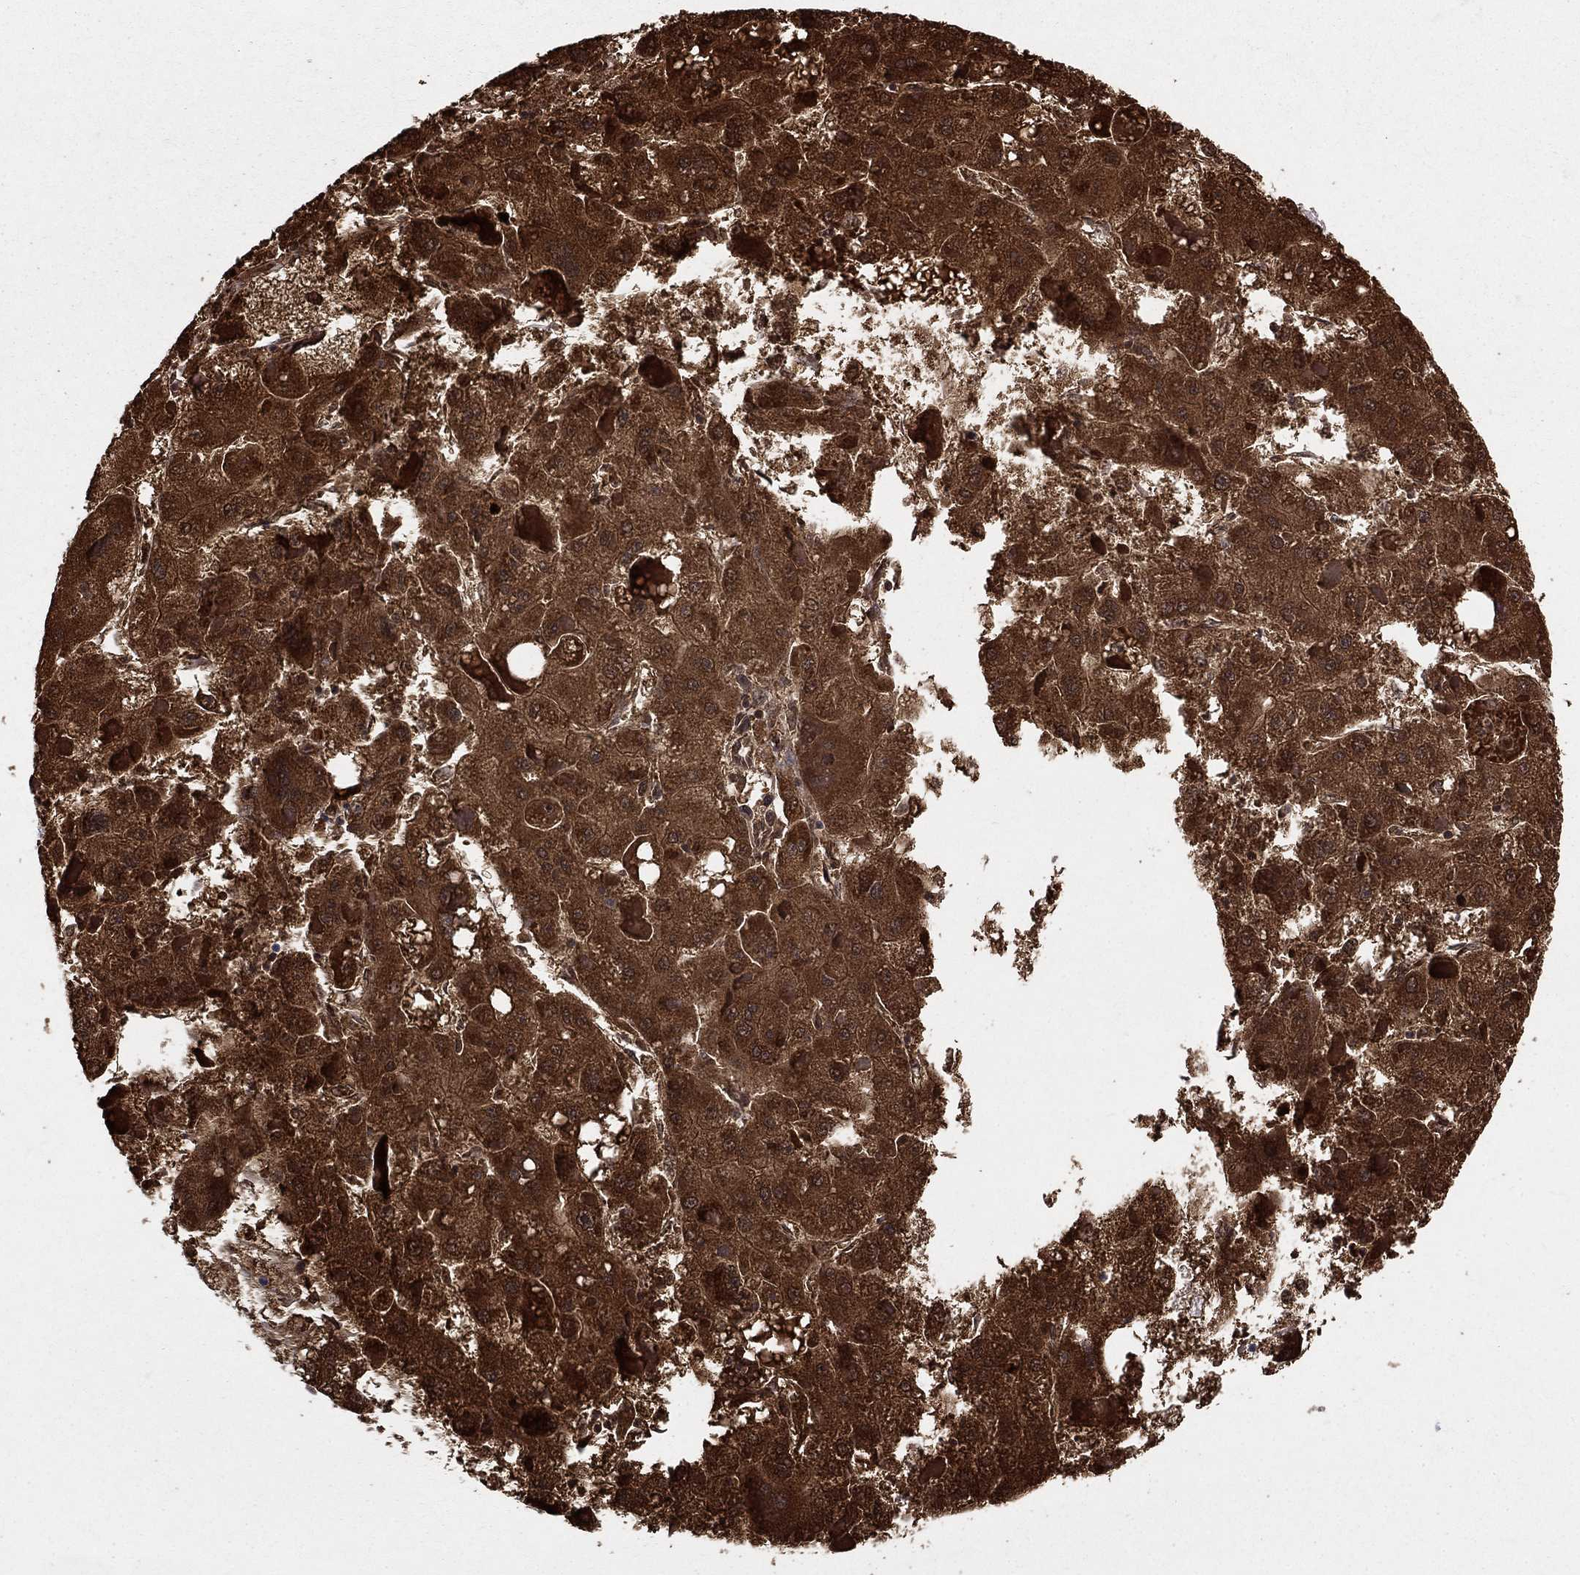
{"staining": {"intensity": "strong", "quantity": ">75%", "location": "cytoplasmic/membranous"}, "tissue": "liver cancer", "cell_type": "Tumor cells", "image_type": "cancer", "snomed": [{"axis": "morphology", "description": "Carcinoma, Hepatocellular, NOS"}, {"axis": "topography", "description": "Liver"}], "caption": "Tumor cells display high levels of strong cytoplasmic/membranous expression in approximately >75% of cells in human liver cancer. (IHC, brightfield microscopy, high magnification).", "gene": "GCSH", "patient": {"sex": "female", "age": 73}}